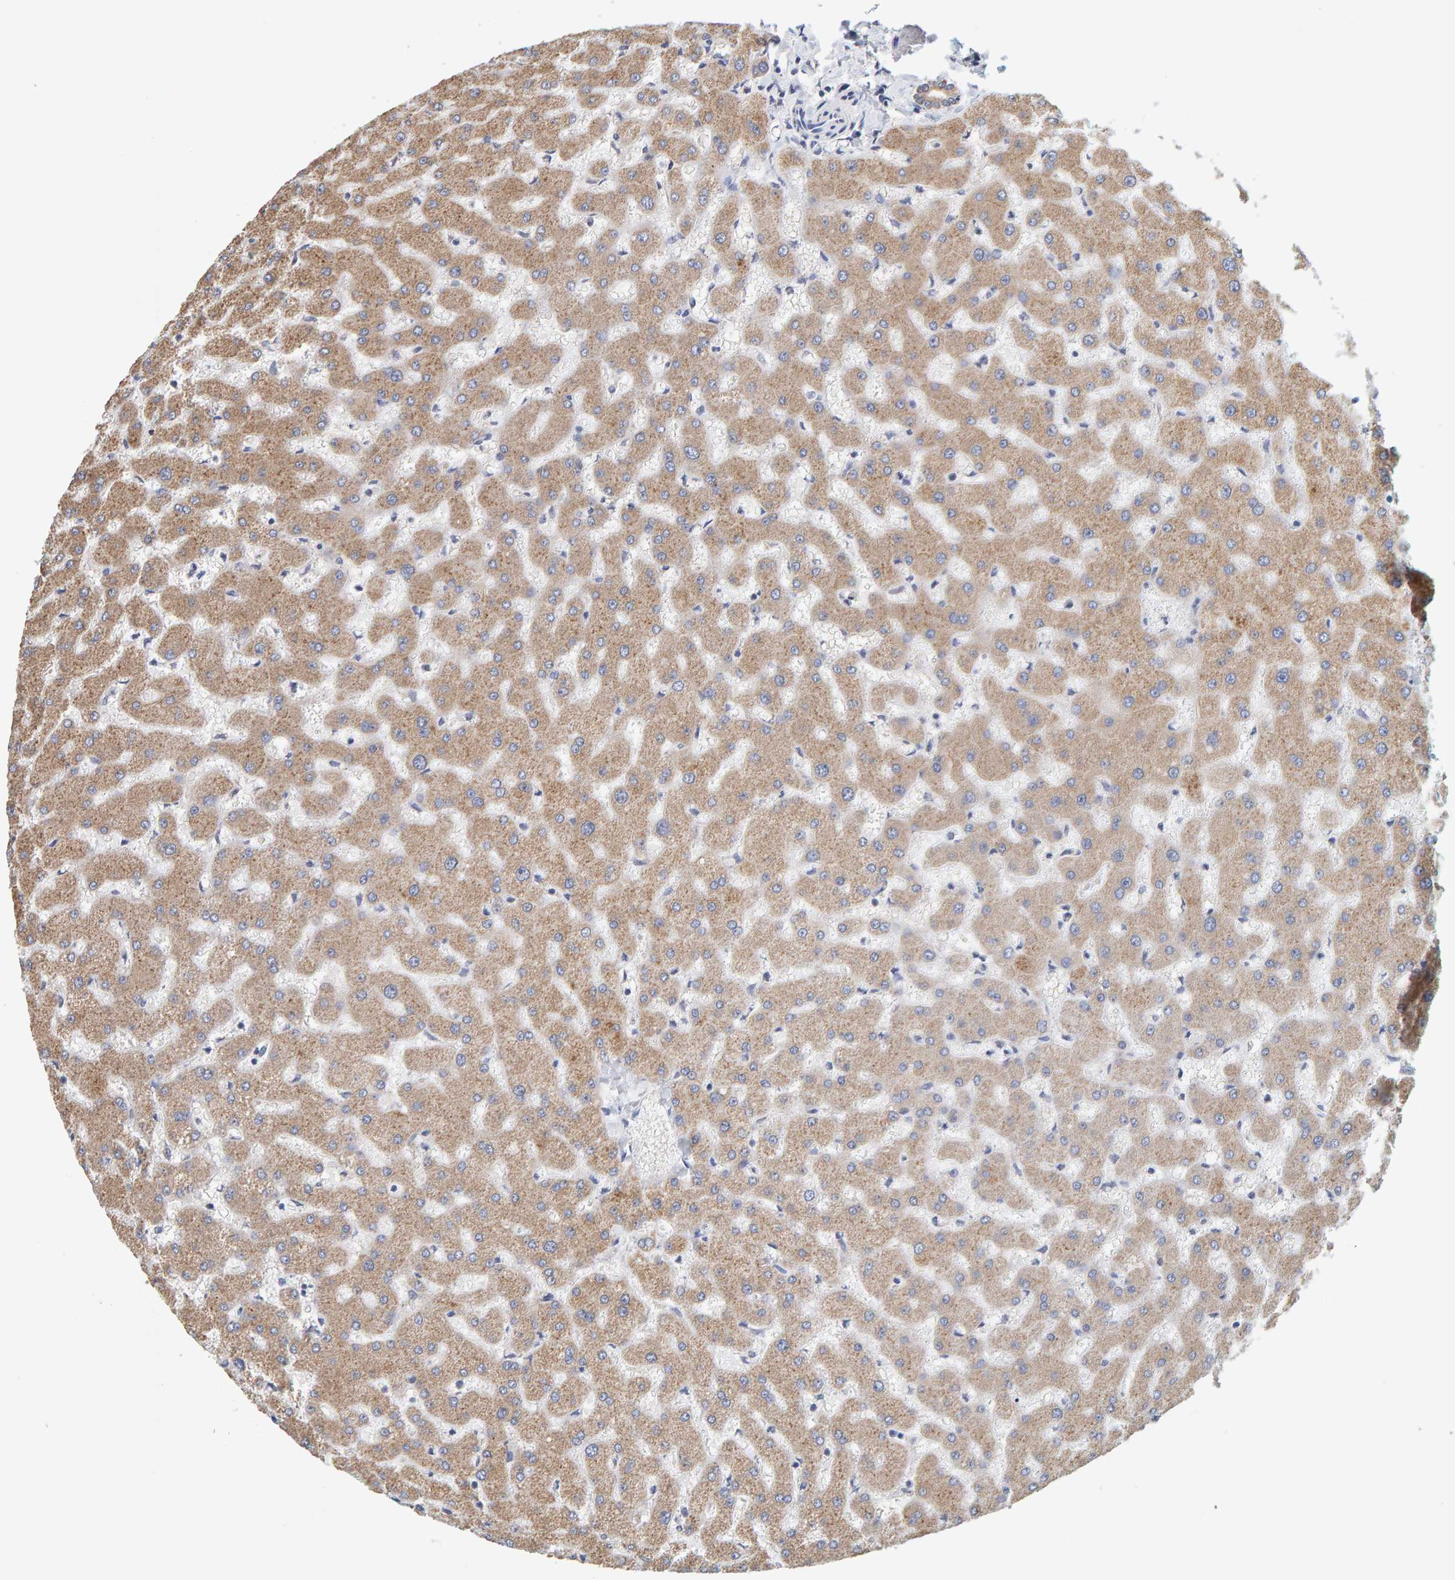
{"staining": {"intensity": "moderate", "quantity": ">75%", "location": "cytoplasmic/membranous"}, "tissue": "liver", "cell_type": "Cholangiocytes", "image_type": "normal", "snomed": [{"axis": "morphology", "description": "Normal tissue, NOS"}, {"axis": "topography", "description": "Liver"}], "caption": "DAB (3,3'-diaminobenzidine) immunohistochemical staining of normal liver demonstrates moderate cytoplasmic/membranous protein staining in about >75% of cholangiocytes. (Stains: DAB in brown, nuclei in blue, Microscopy: brightfield microscopy at high magnification).", "gene": "SGPL1", "patient": {"sex": "female", "age": 63}}